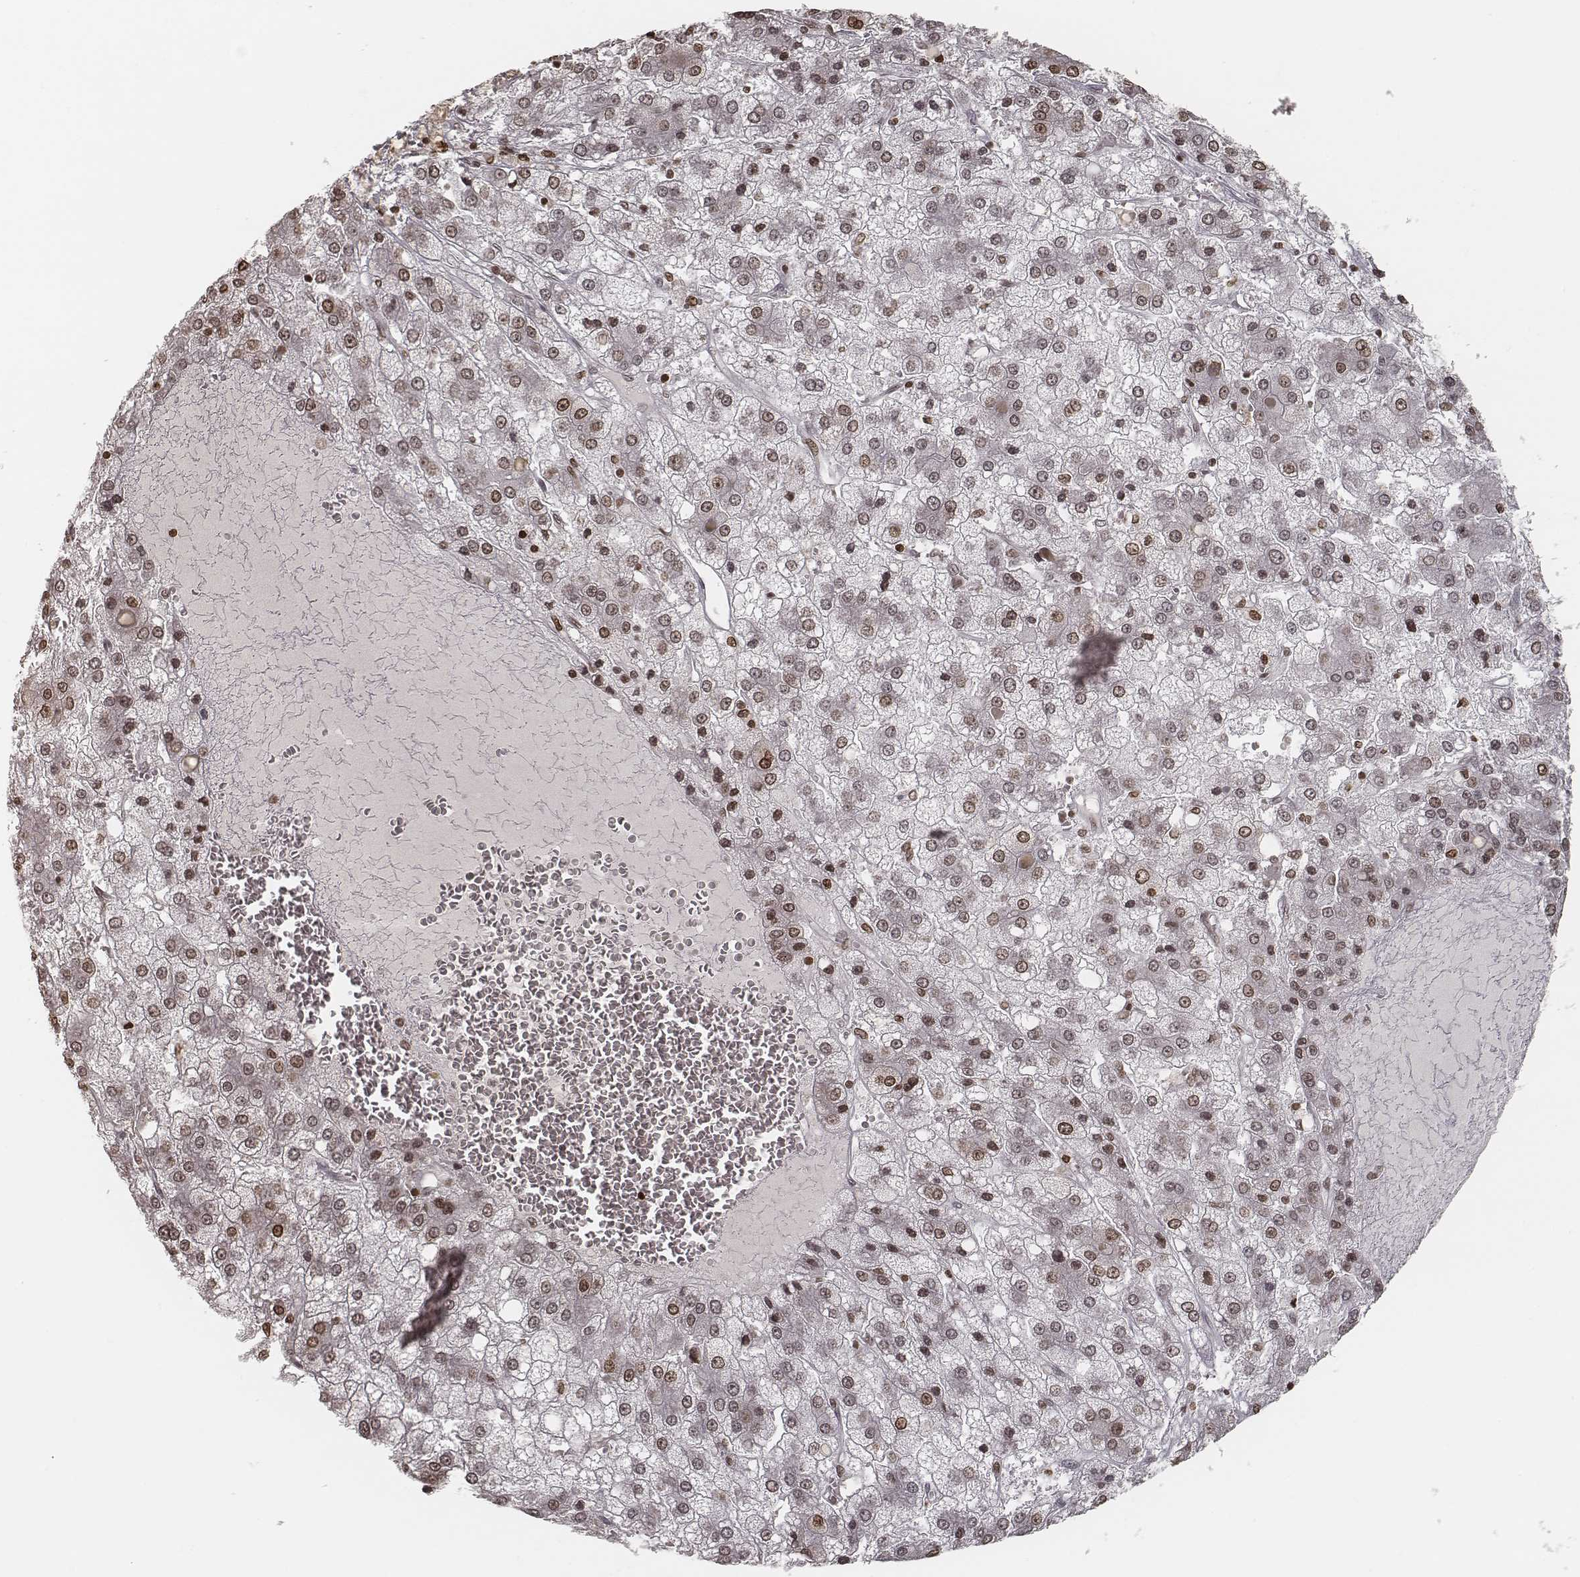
{"staining": {"intensity": "moderate", "quantity": "25%-75%", "location": "nuclear"}, "tissue": "liver cancer", "cell_type": "Tumor cells", "image_type": "cancer", "snomed": [{"axis": "morphology", "description": "Carcinoma, Hepatocellular, NOS"}, {"axis": "topography", "description": "Liver"}], "caption": "Human liver hepatocellular carcinoma stained with a protein marker exhibits moderate staining in tumor cells.", "gene": "HMGA2", "patient": {"sex": "male", "age": 73}}